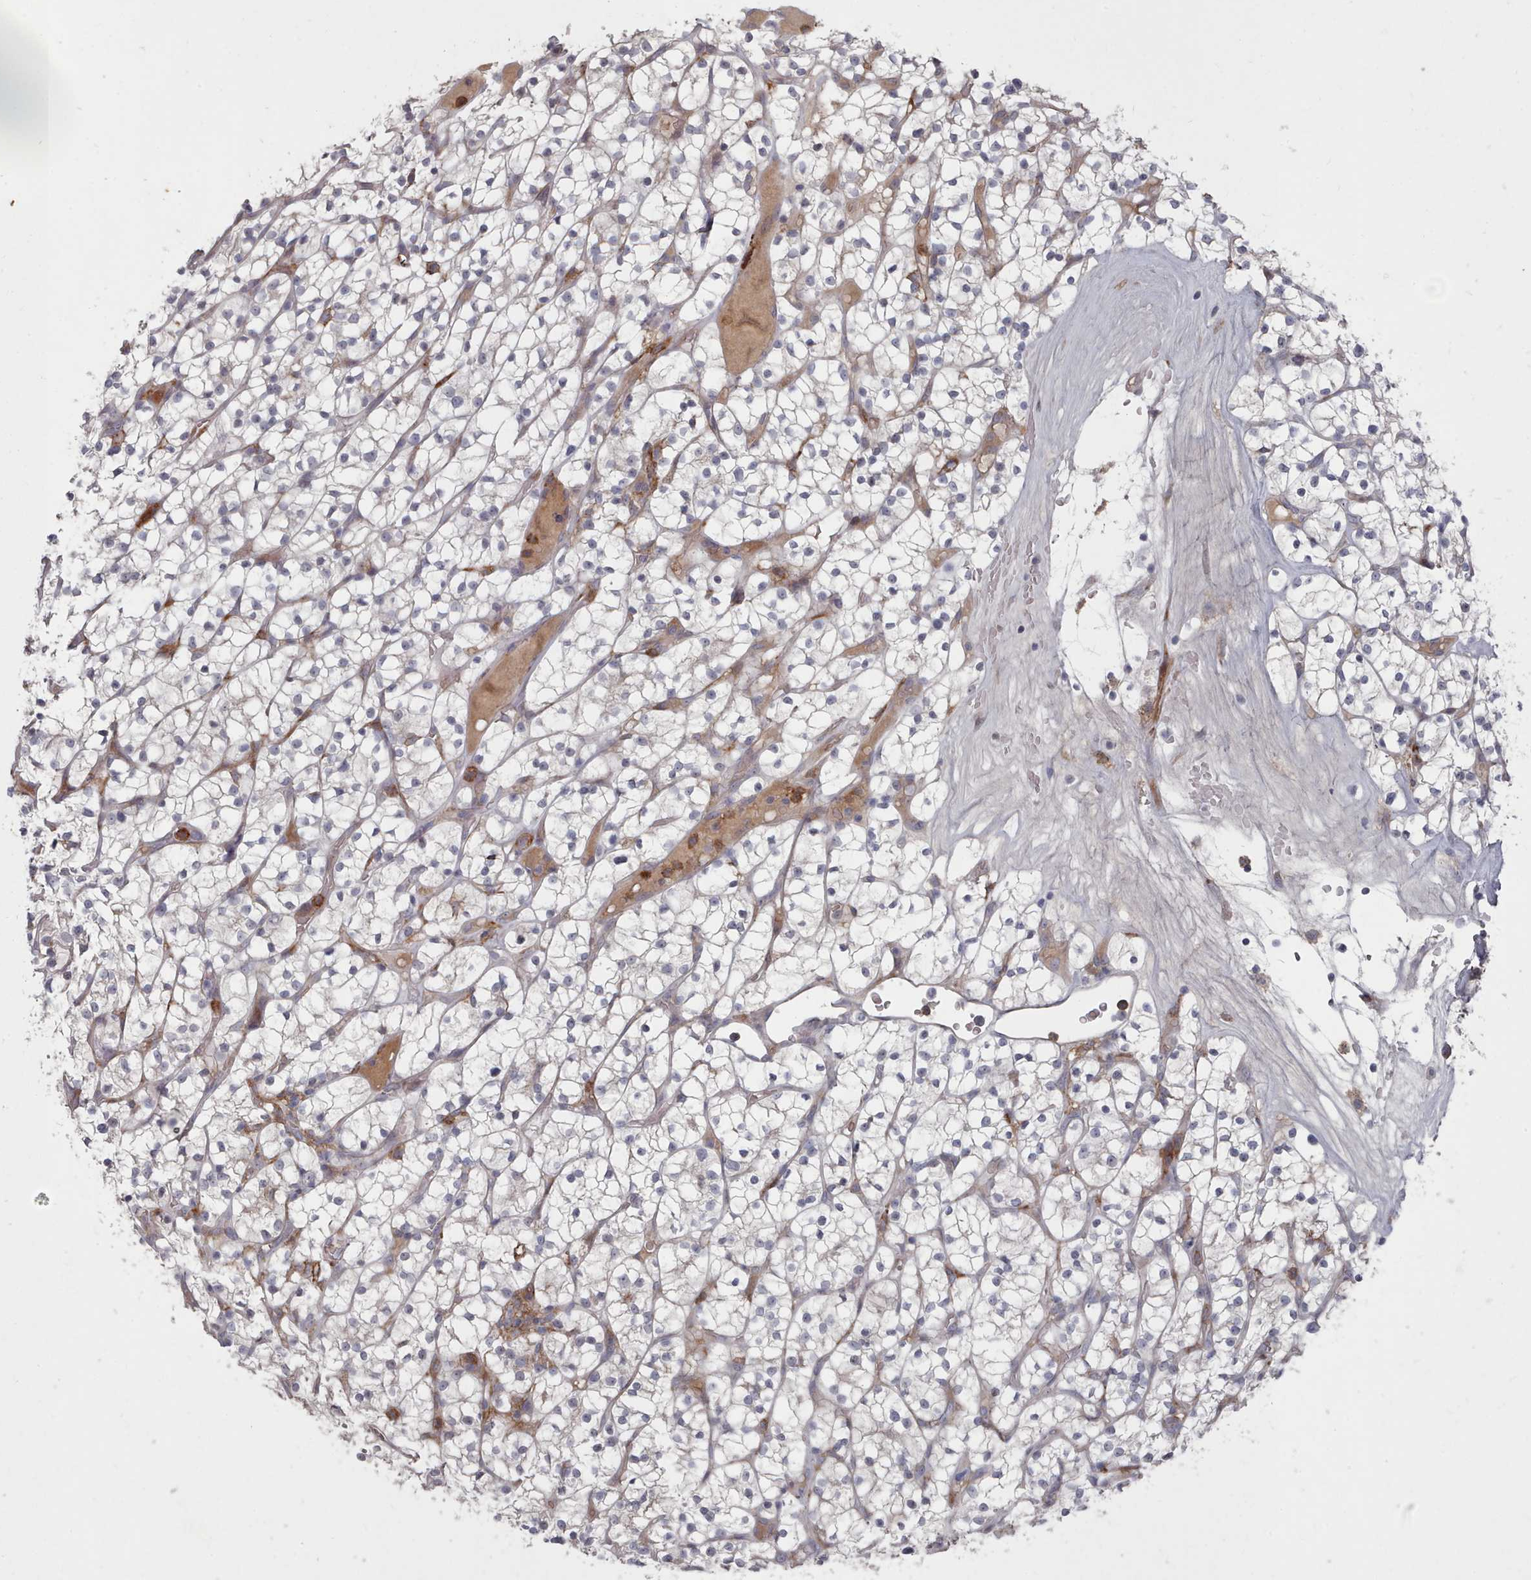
{"staining": {"intensity": "negative", "quantity": "none", "location": "none"}, "tissue": "renal cancer", "cell_type": "Tumor cells", "image_type": "cancer", "snomed": [{"axis": "morphology", "description": "Adenocarcinoma, NOS"}, {"axis": "topography", "description": "Kidney"}], "caption": "Human renal cancer (adenocarcinoma) stained for a protein using immunohistochemistry shows no expression in tumor cells.", "gene": "COL8A2", "patient": {"sex": "female", "age": 64}}